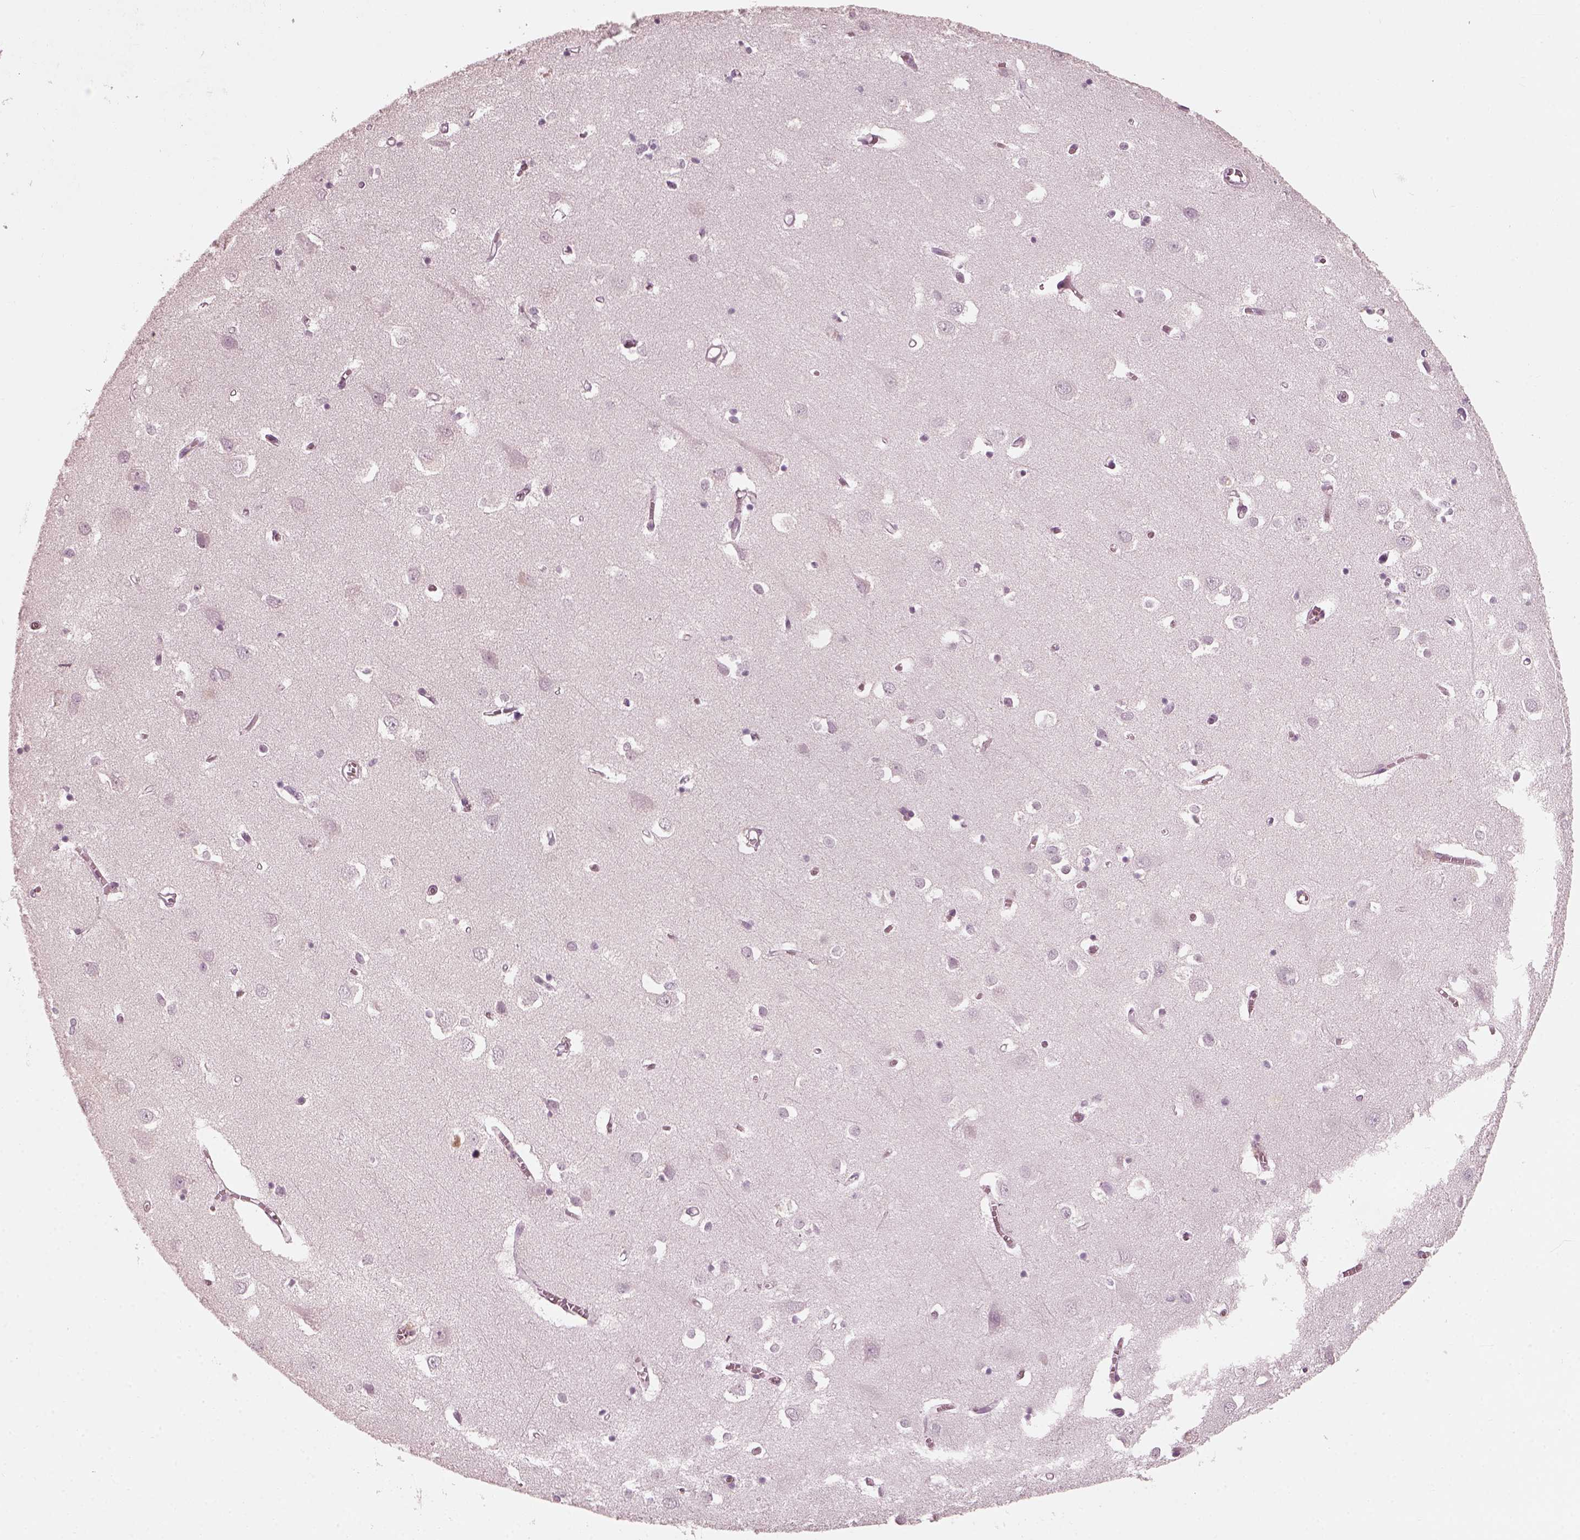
{"staining": {"intensity": "negative", "quantity": "none", "location": "none"}, "tissue": "cerebral cortex", "cell_type": "Endothelial cells", "image_type": "normal", "snomed": [{"axis": "morphology", "description": "Normal tissue, NOS"}, {"axis": "topography", "description": "Cerebral cortex"}], "caption": "An immunohistochemistry (IHC) histopathology image of normal cerebral cortex is shown. There is no staining in endothelial cells of cerebral cortex. (DAB immunohistochemistry visualized using brightfield microscopy, high magnification).", "gene": "SAXO2", "patient": {"sex": "male", "age": 70}}